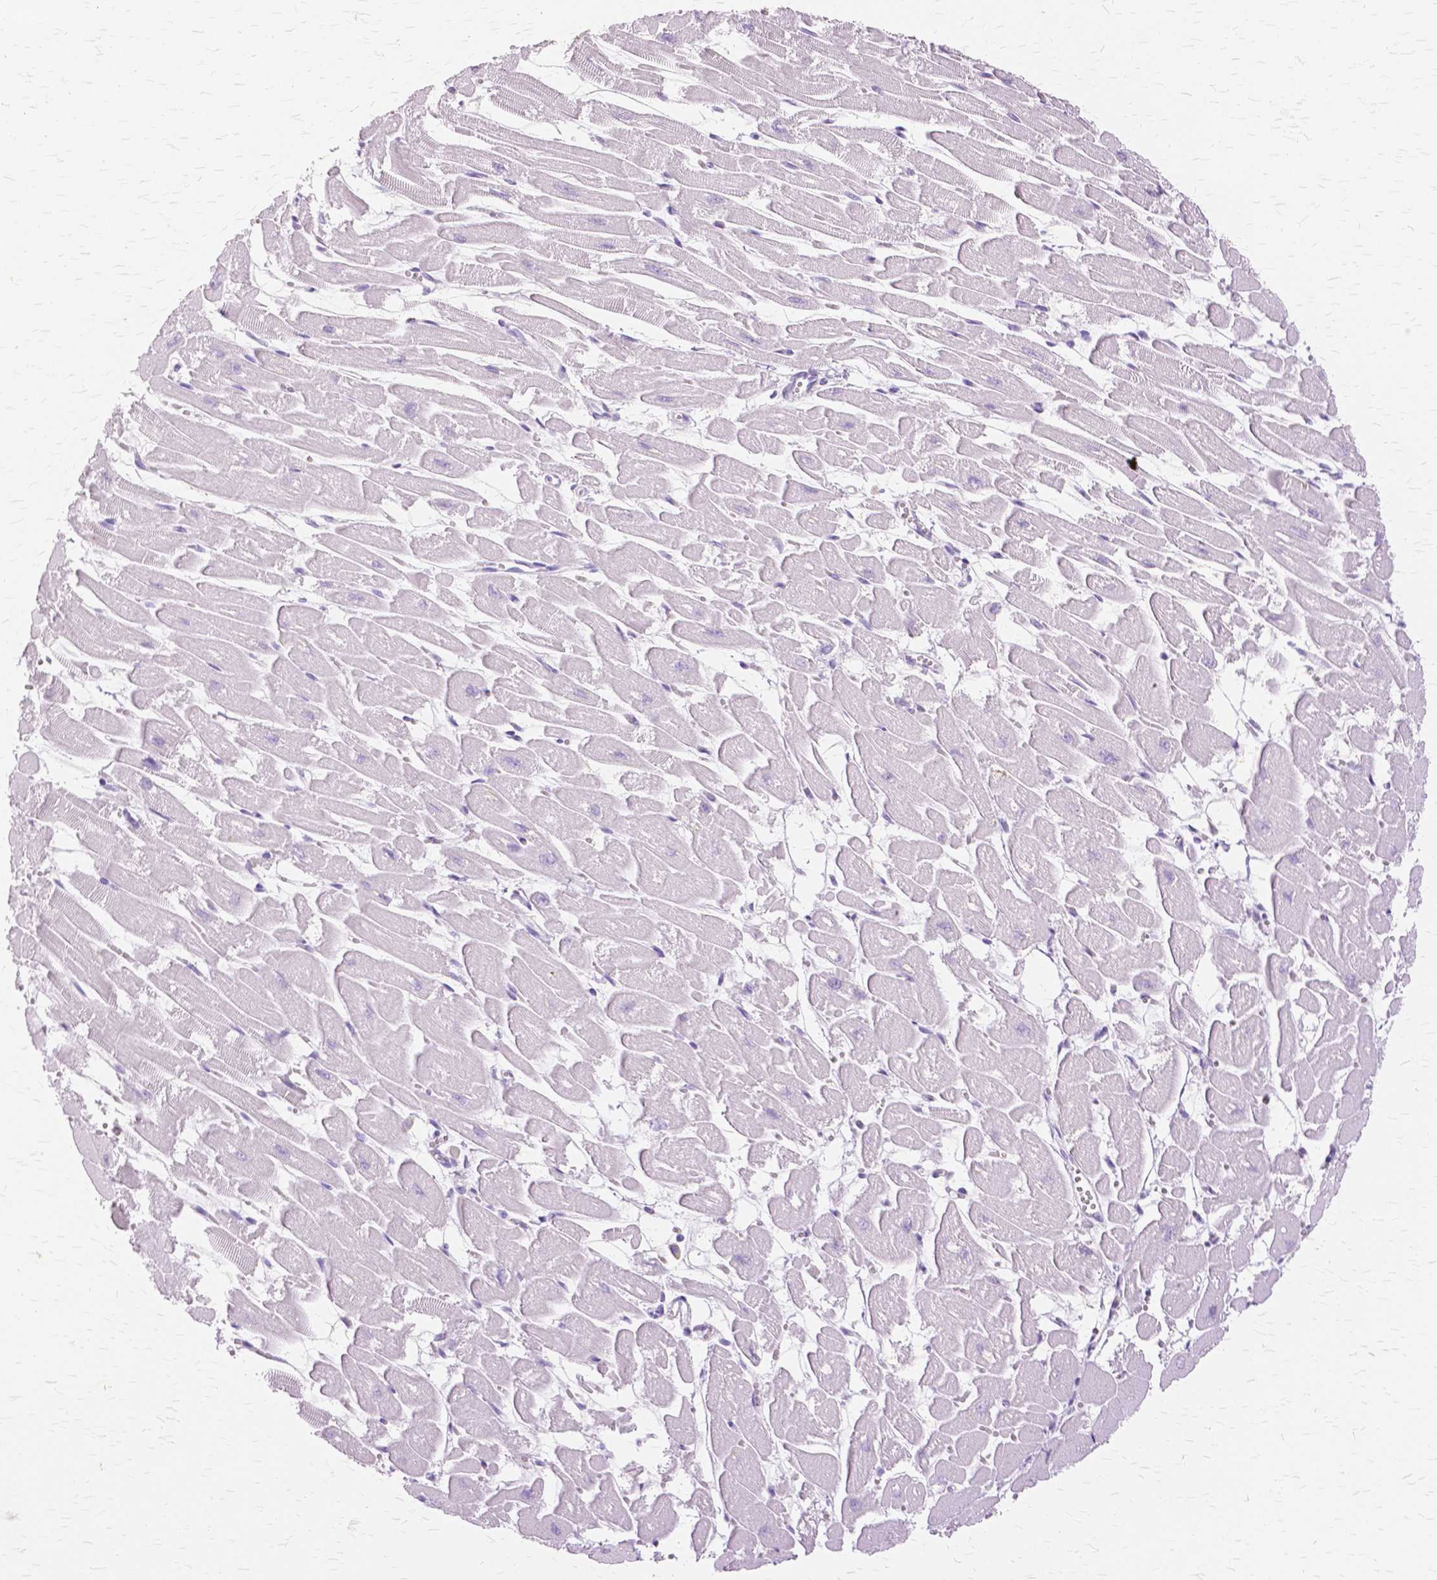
{"staining": {"intensity": "negative", "quantity": "none", "location": "none"}, "tissue": "heart muscle", "cell_type": "Cardiomyocytes", "image_type": "normal", "snomed": [{"axis": "morphology", "description": "Normal tissue, NOS"}, {"axis": "topography", "description": "Heart"}], "caption": "Heart muscle was stained to show a protein in brown. There is no significant positivity in cardiomyocytes. The staining was performed using DAB (3,3'-diaminobenzidine) to visualize the protein expression in brown, while the nuclei were stained in blue with hematoxylin (Magnification: 20x).", "gene": "TGM1", "patient": {"sex": "female", "age": 52}}